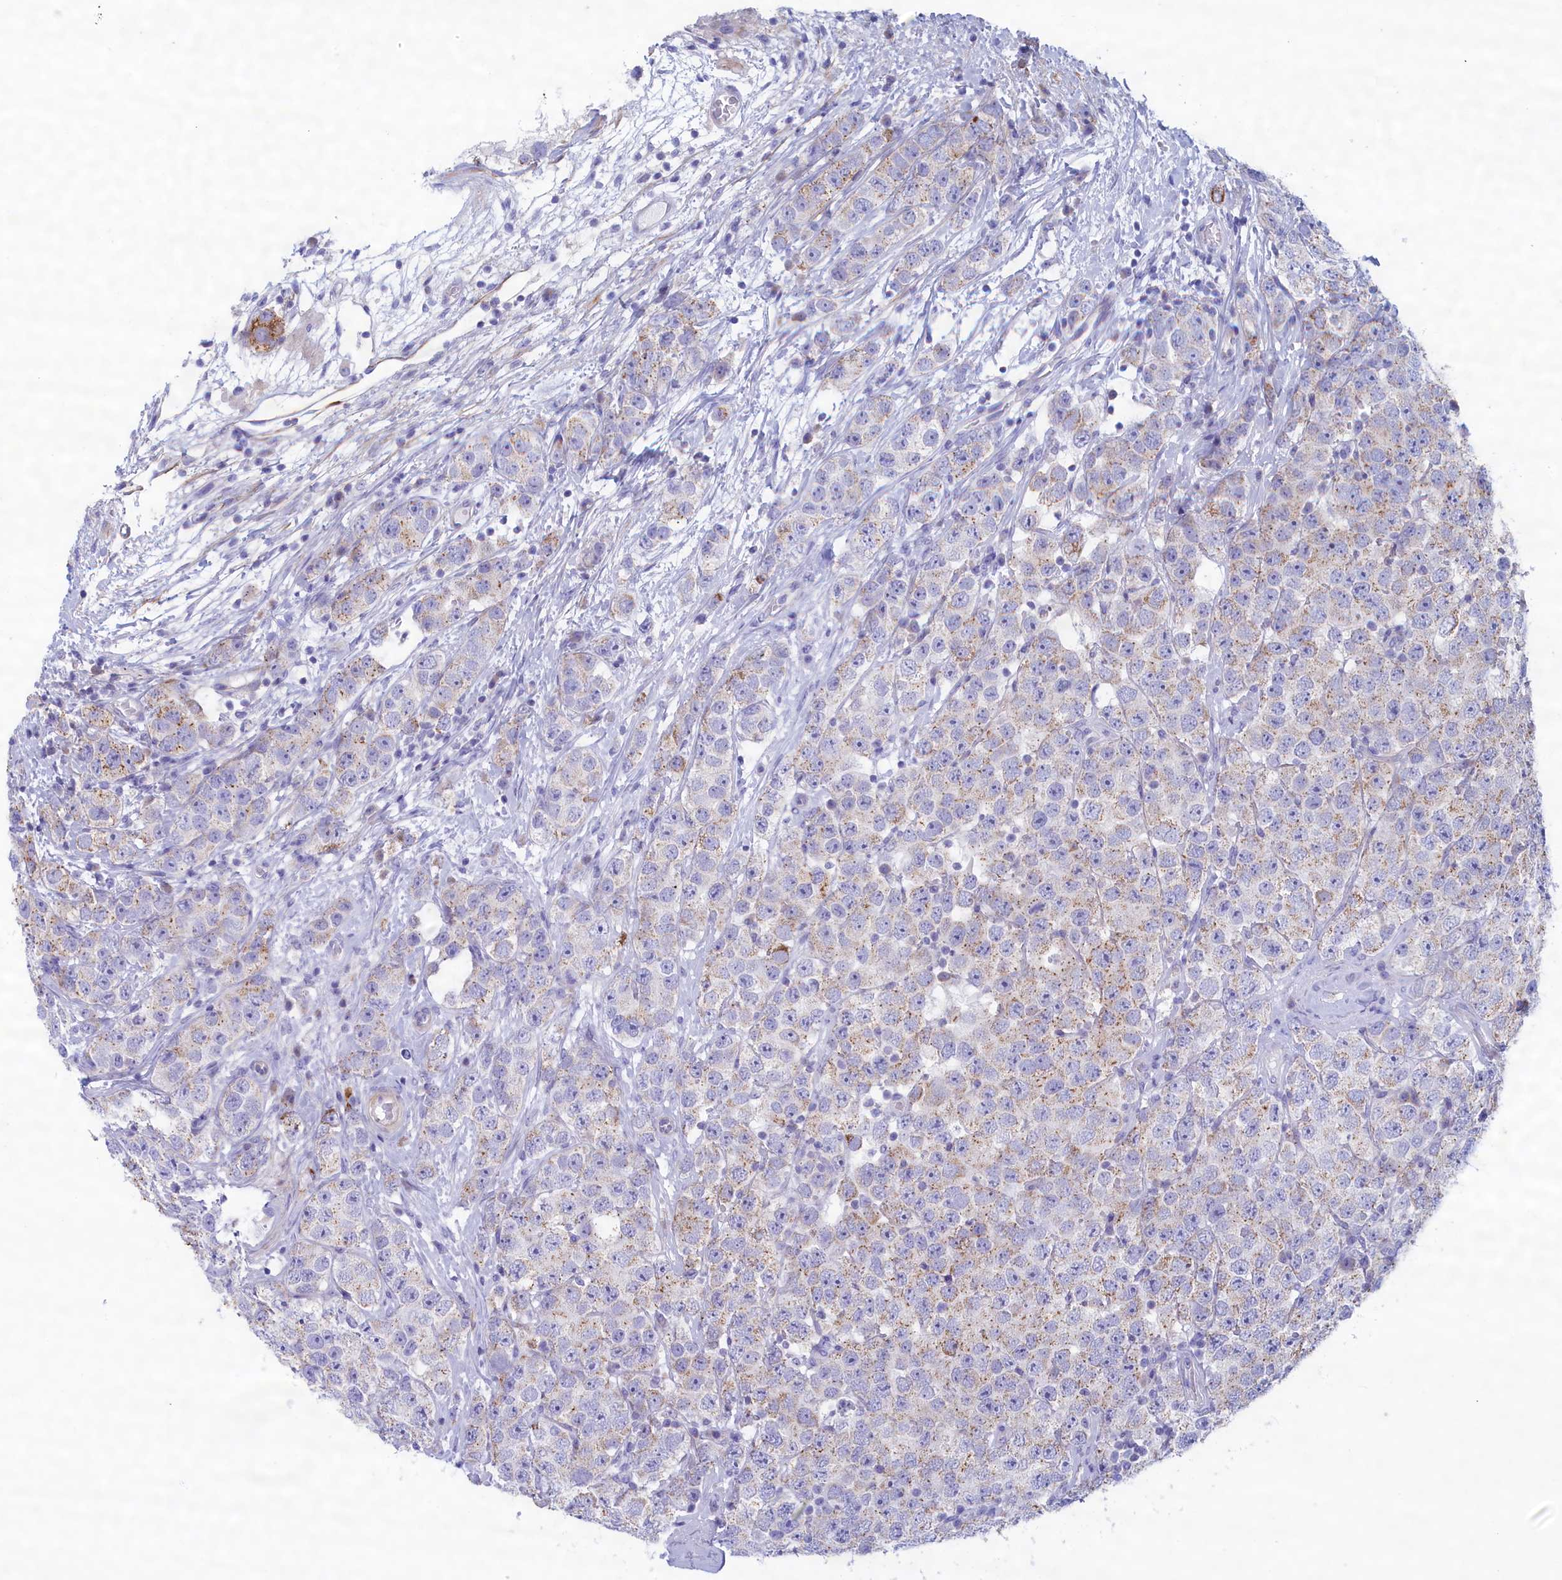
{"staining": {"intensity": "moderate", "quantity": "<25%", "location": "cytoplasmic/membranous"}, "tissue": "testis cancer", "cell_type": "Tumor cells", "image_type": "cancer", "snomed": [{"axis": "morphology", "description": "Seminoma, NOS"}, {"axis": "topography", "description": "Testis"}], "caption": "Protein expression analysis of testis cancer exhibits moderate cytoplasmic/membranous staining in about <25% of tumor cells.", "gene": "MPV17L2", "patient": {"sex": "male", "age": 28}}